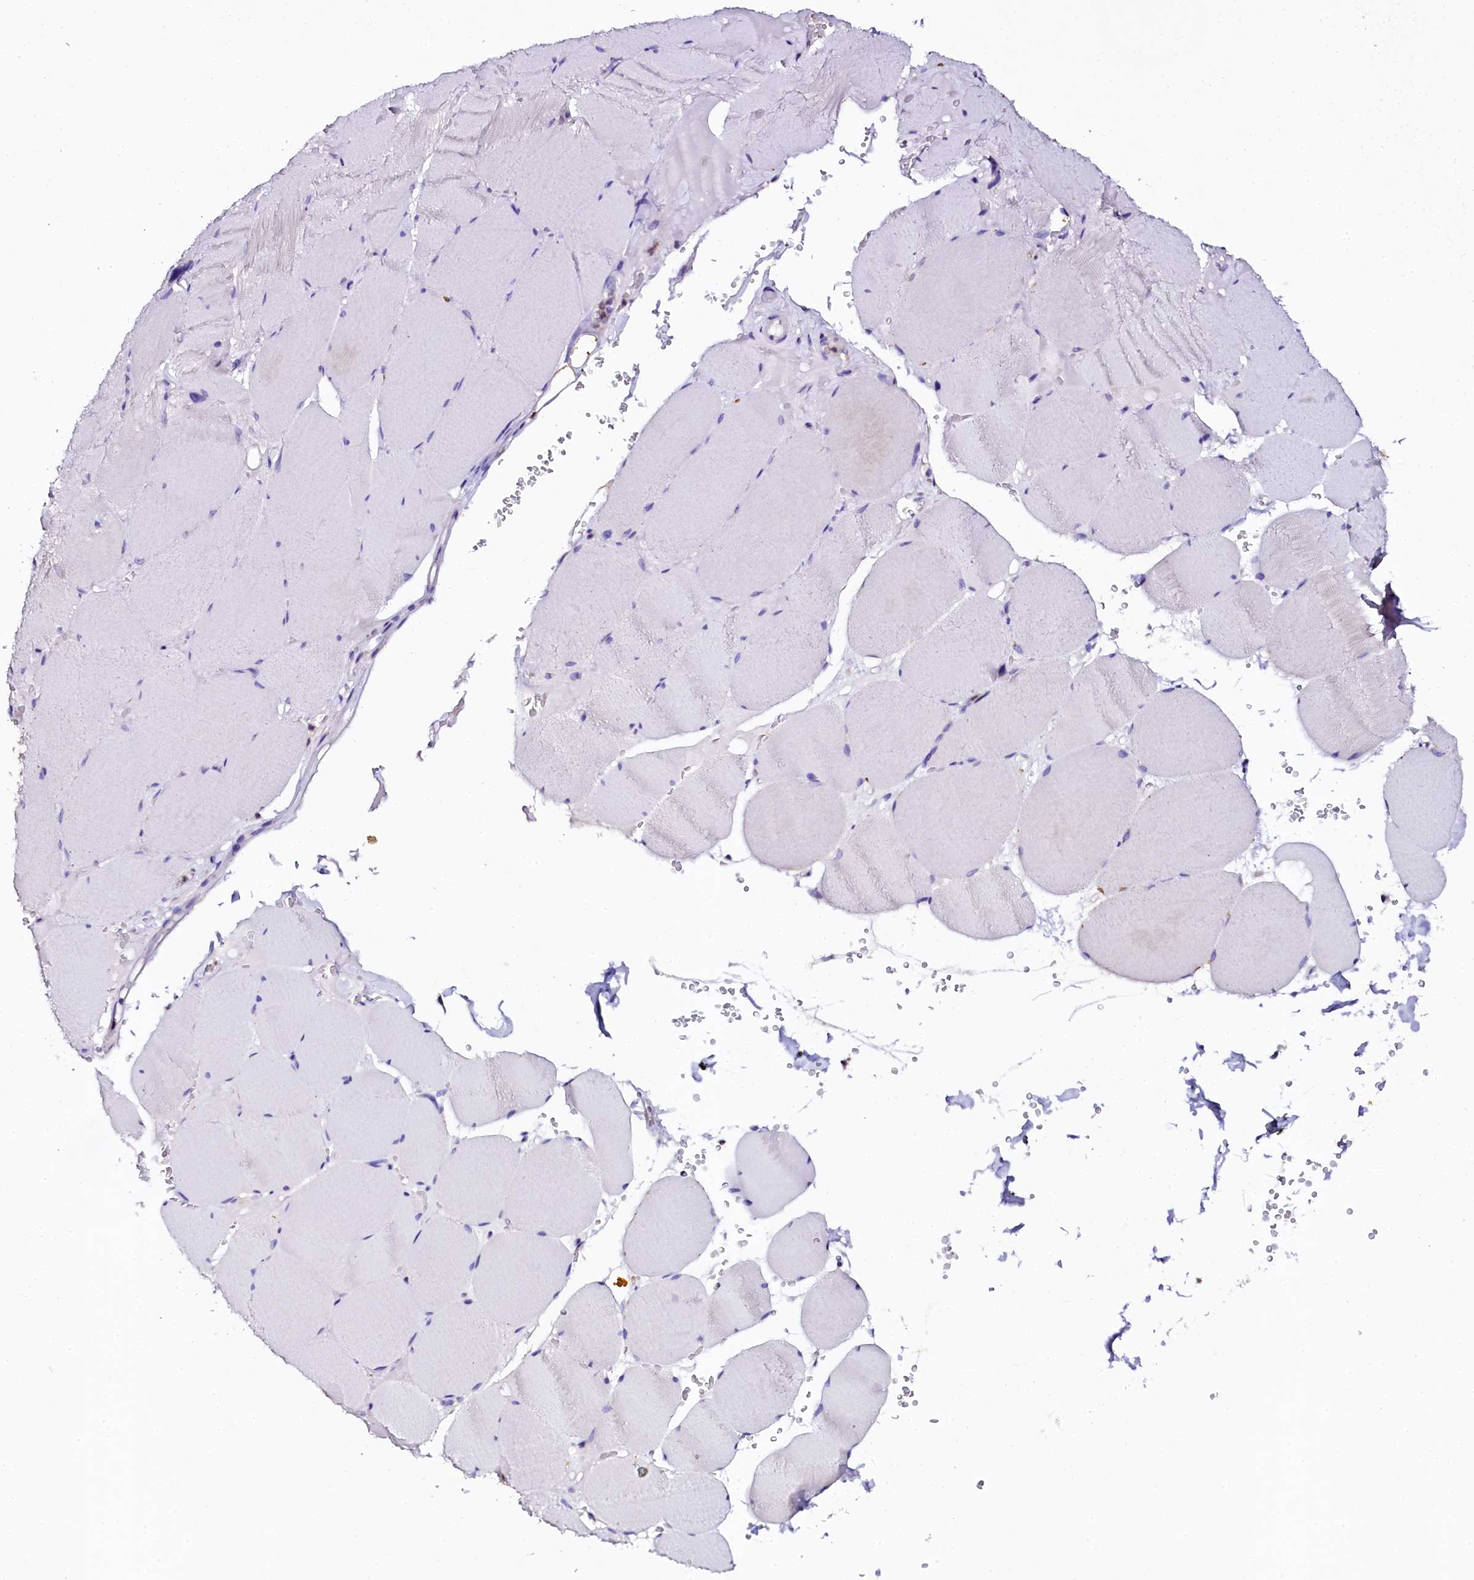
{"staining": {"intensity": "negative", "quantity": "none", "location": "none"}, "tissue": "skeletal muscle", "cell_type": "Myocytes", "image_type": "normal", "snomed": [{"axis": "morphology", "description": "Normal tissue, NOS"}, {"axis": "topography", "description": "Skeletal muscle"}, {"axis": "topography", "description": "Head-Neck"}], "caption": "IHC of benign skeletal muscle reveals no staining in myocytes.", "gene": "NAA16", "patient": {"sex": "male", "age": 66}}